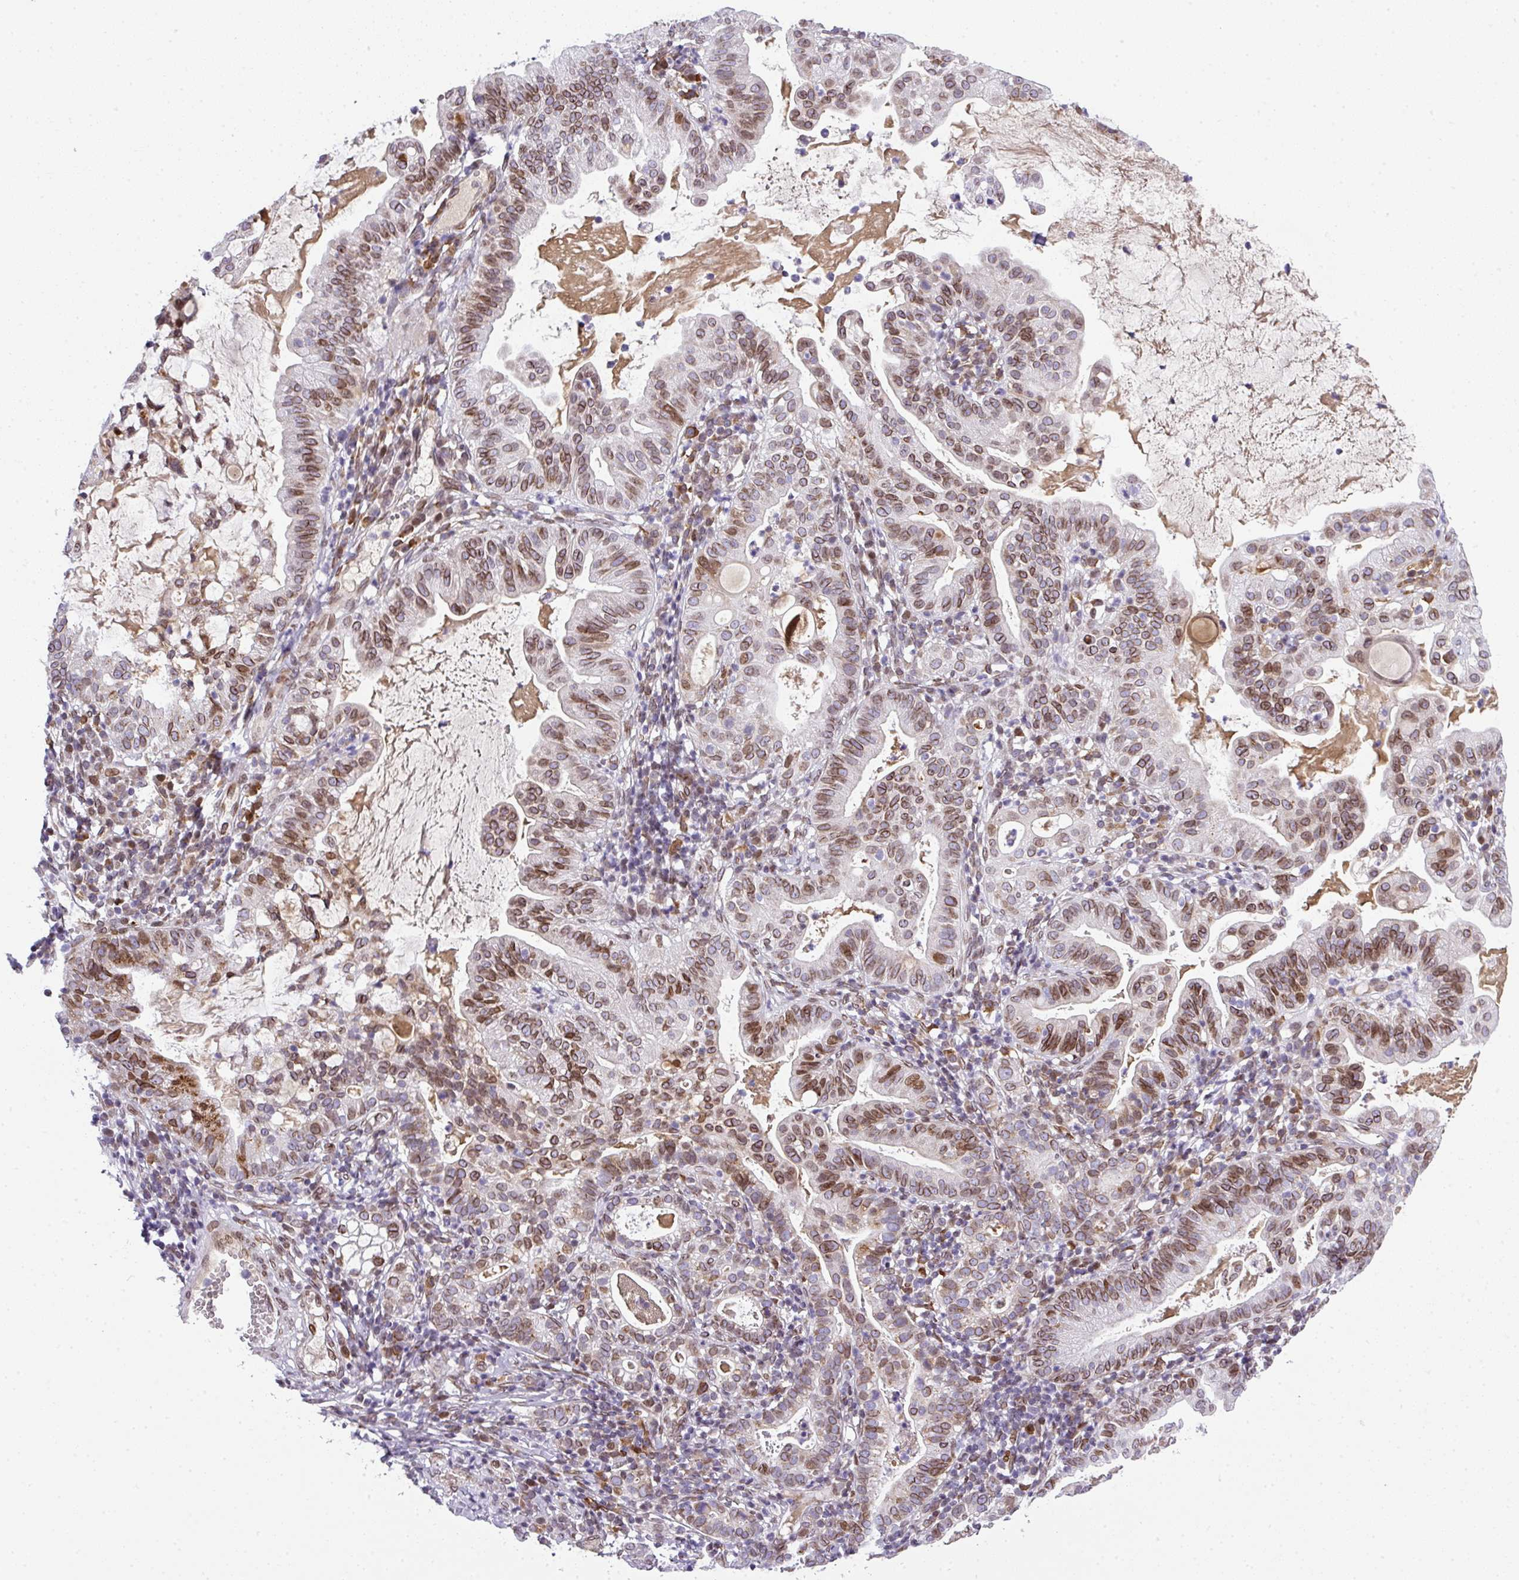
{"staining": {"intensity": "moderate", "quantity": ">75%", "location": "cytoplasmic/membranous,nuclear"}, "tissue": "cervical cancer", "cell_type": "Tumor cells", "image_type": "cancer", "snomed": [{"axis": "morphology", "description": "Adenocarcinoma, NOS"}, {"axis": "topography", "description": "Cervix"}], "caption": "Moderate cytoplasmic/membranous and nuclear protein staining is seen in about >75% of tumor cells in adenocarcinoma (cervical). Immunohistochemistry (ihc) stains the protein in brown and the nuclei are stained blue.", "gene": "PLK1", "patient": {"sex": "female", "age": 41}}